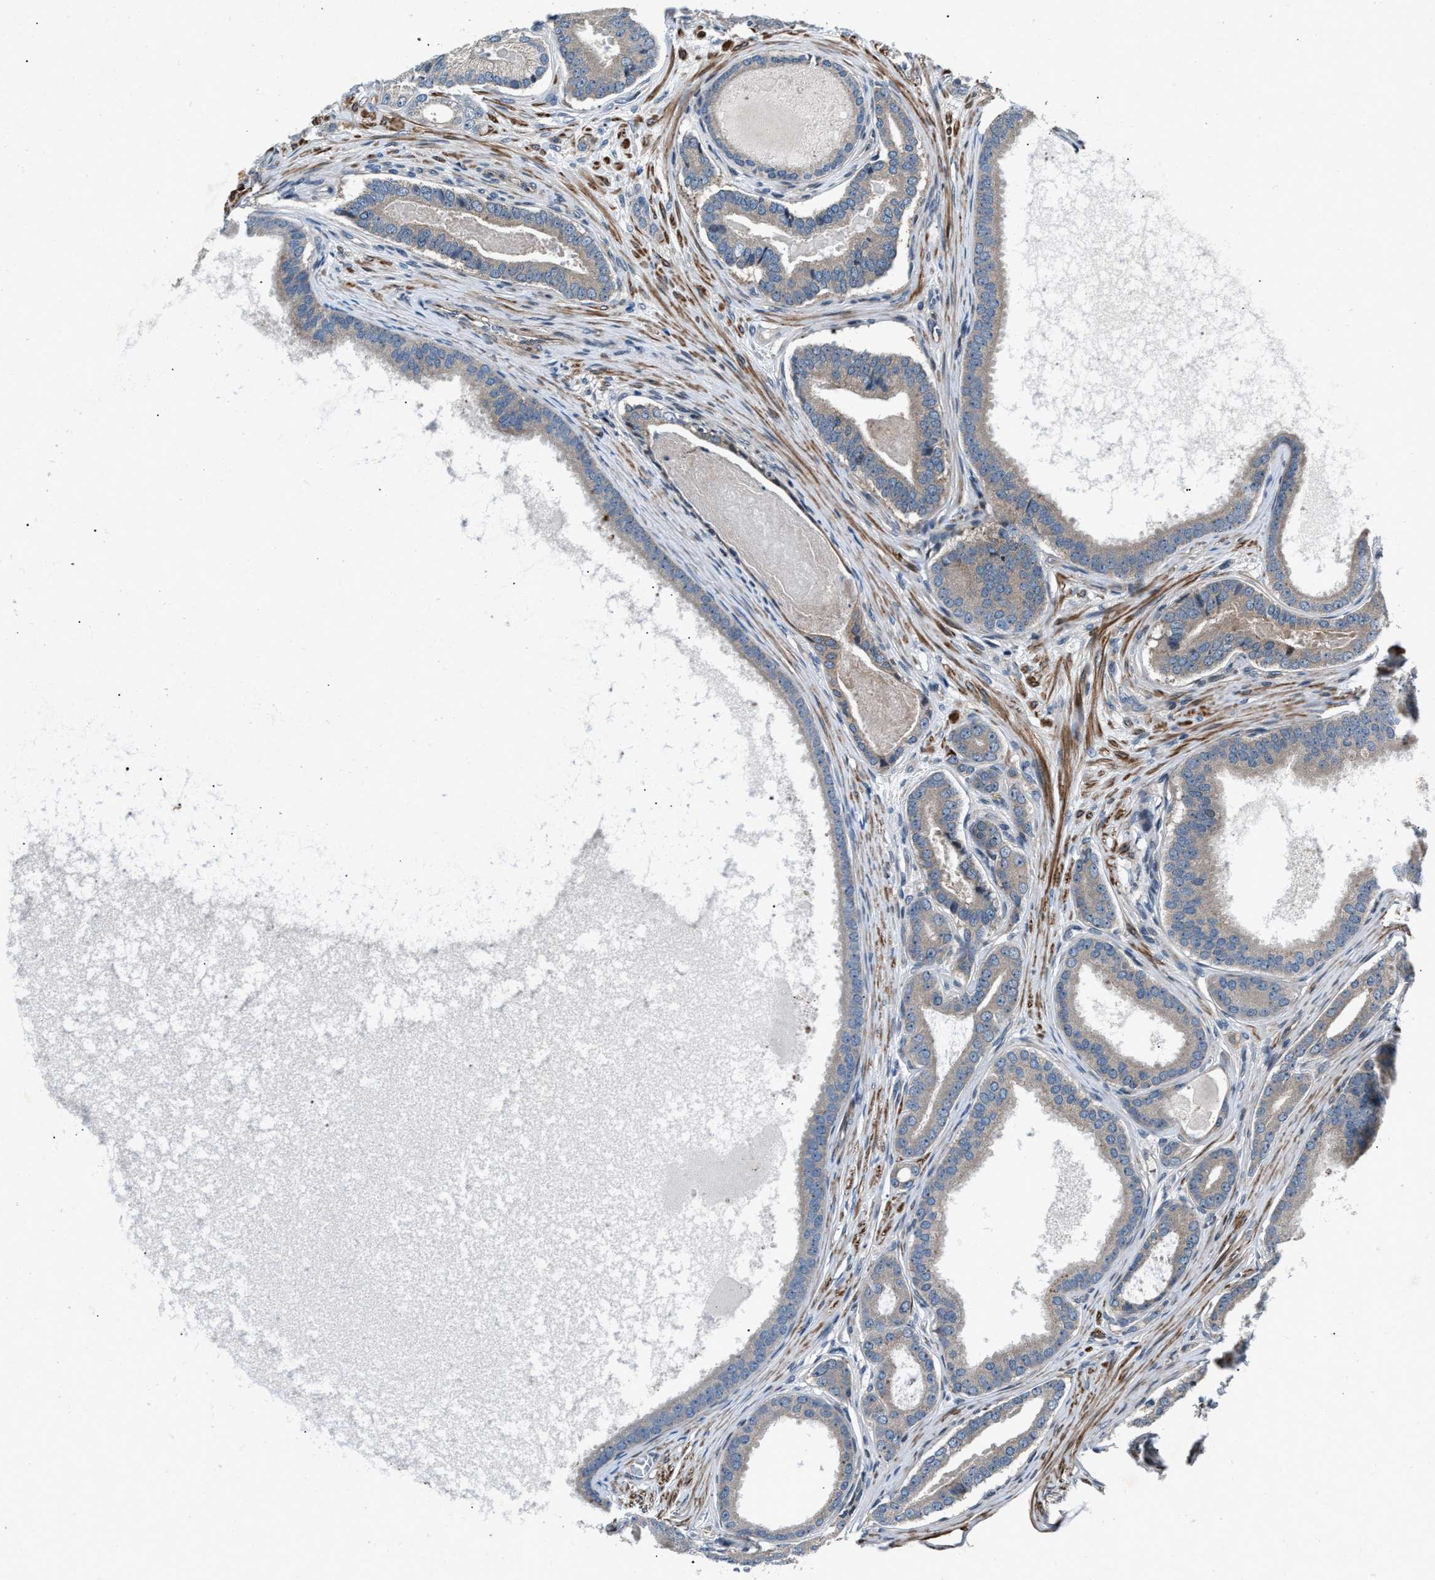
{"staining": {"intensity": "weak", "quantity": ">75%", "location": "cytoplasmic/membranous"}, "tissue": "prostate cancer", "cell_type": "Tumor cells", "image_type": "cancer", "snomed": [{"axis": "morphology", "description": "Adenocarcinoma, High grade"}, {"axis": "topography", "description": "Prostate"}], "caption": "Tumor cells demonstrate weak cytoplasmic/membranous positivity in approximately >75% of cells in prostate cancer.", "gene": "DYNC2I1", "patient": {"sex": "male", "age": 60}}